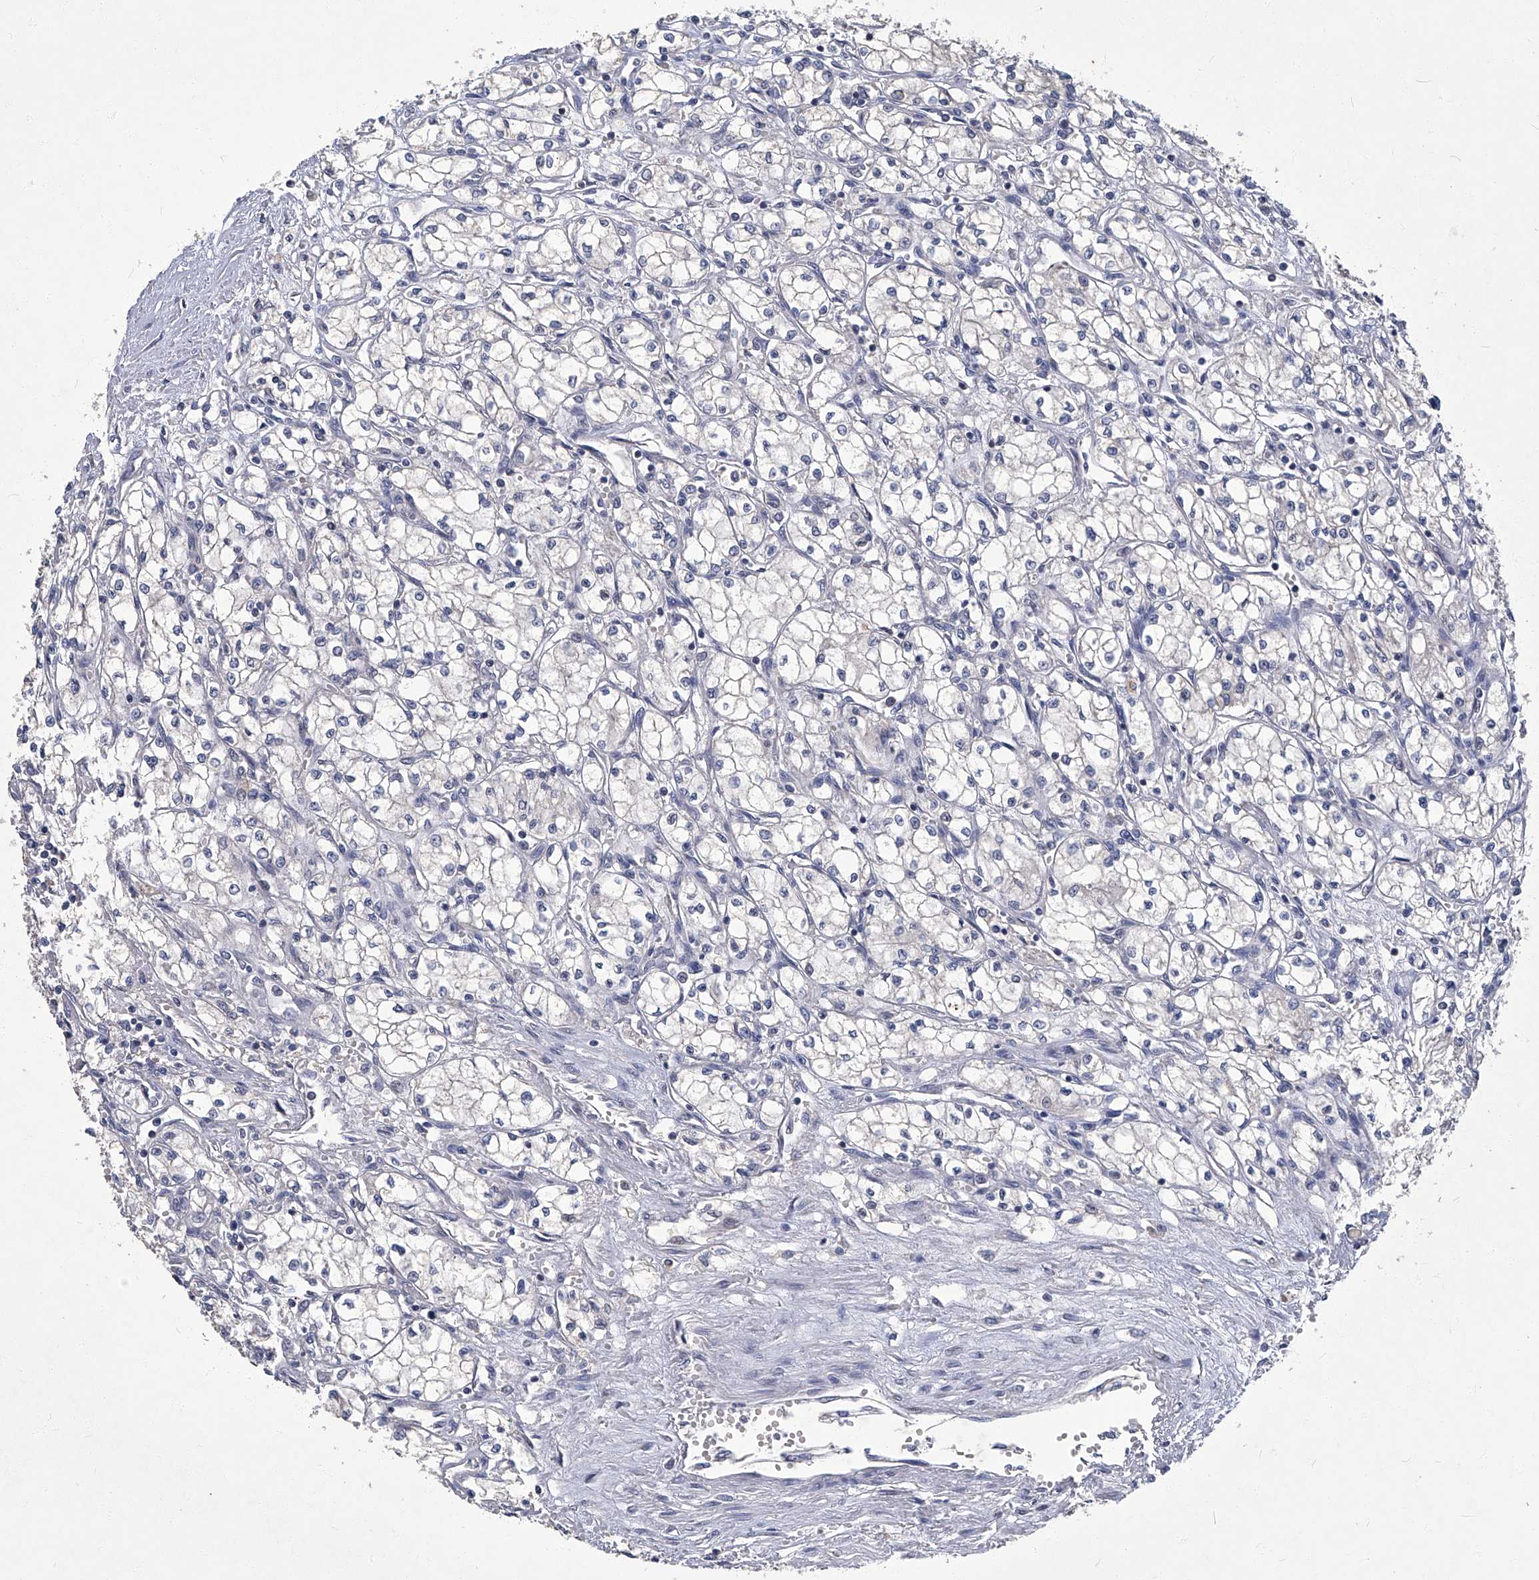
{"staining": {"intensity": "negative", "quantity": "none", "location": "none"}, "tissue": "renal cancer", "cell_type": "Tumor cells", "image_type": "cancer", "snomed": [{"axis": "morphology", "description": "Normal tissue, NOS"}, {"axis": "morphology", "description": "Adenocarcinoma, NOS"}, {"axis": "topography", "description": "Kidney"}], "caption": "Renal cancer was stained to show a protein in brown. There is no significant expression in tumor cells.", "gene": "TGFBR1", "patient": {"sex": "male", "age": 59}}